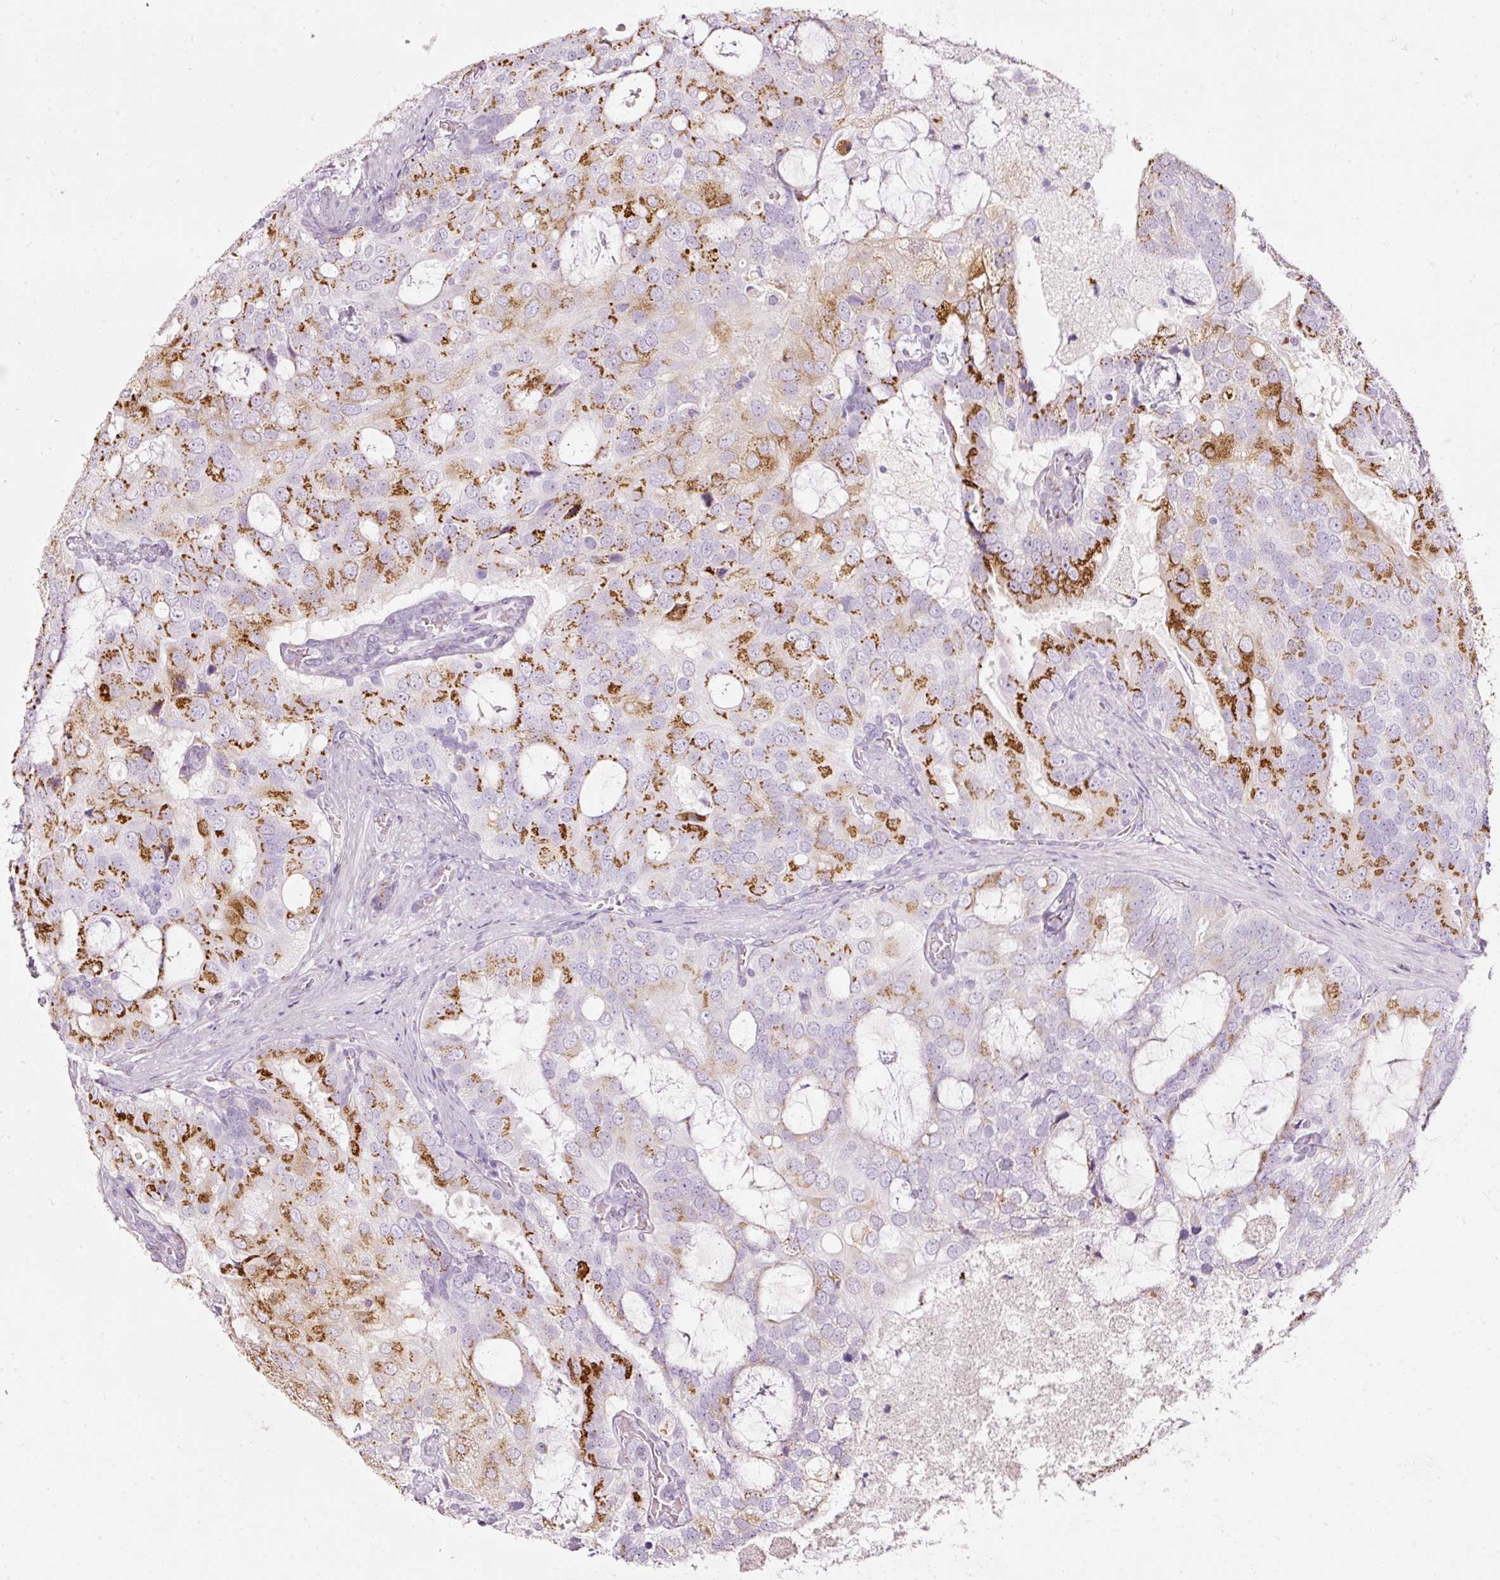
{"staining": {"intensity": "strong", "quantity": "25%-75%", "location": "cytoplasmic/membranous"}, "tissue": "prostate cancer", "cell_type": "Tumor cells", "image_type": "cancer", "snomed": [{"axis": "morphology", "description": "Adenocarcinoma, High grade"}, {"axis": "topography", "description": "Prostate"}], "caption": "Immunohistochemical staining of prostate high-grade adenocarcinoma shows strong cytoplasmic/membranous protein staining in approximately 25%-75% of tumor cells. The staining was performed using DAB to visualize the protein expression in brown, while the nuclei were stained in blue with hematoxylin (Magnification: 20x).", "gene": "SDF4", "patient": {"sex": "male", "age": 55}}